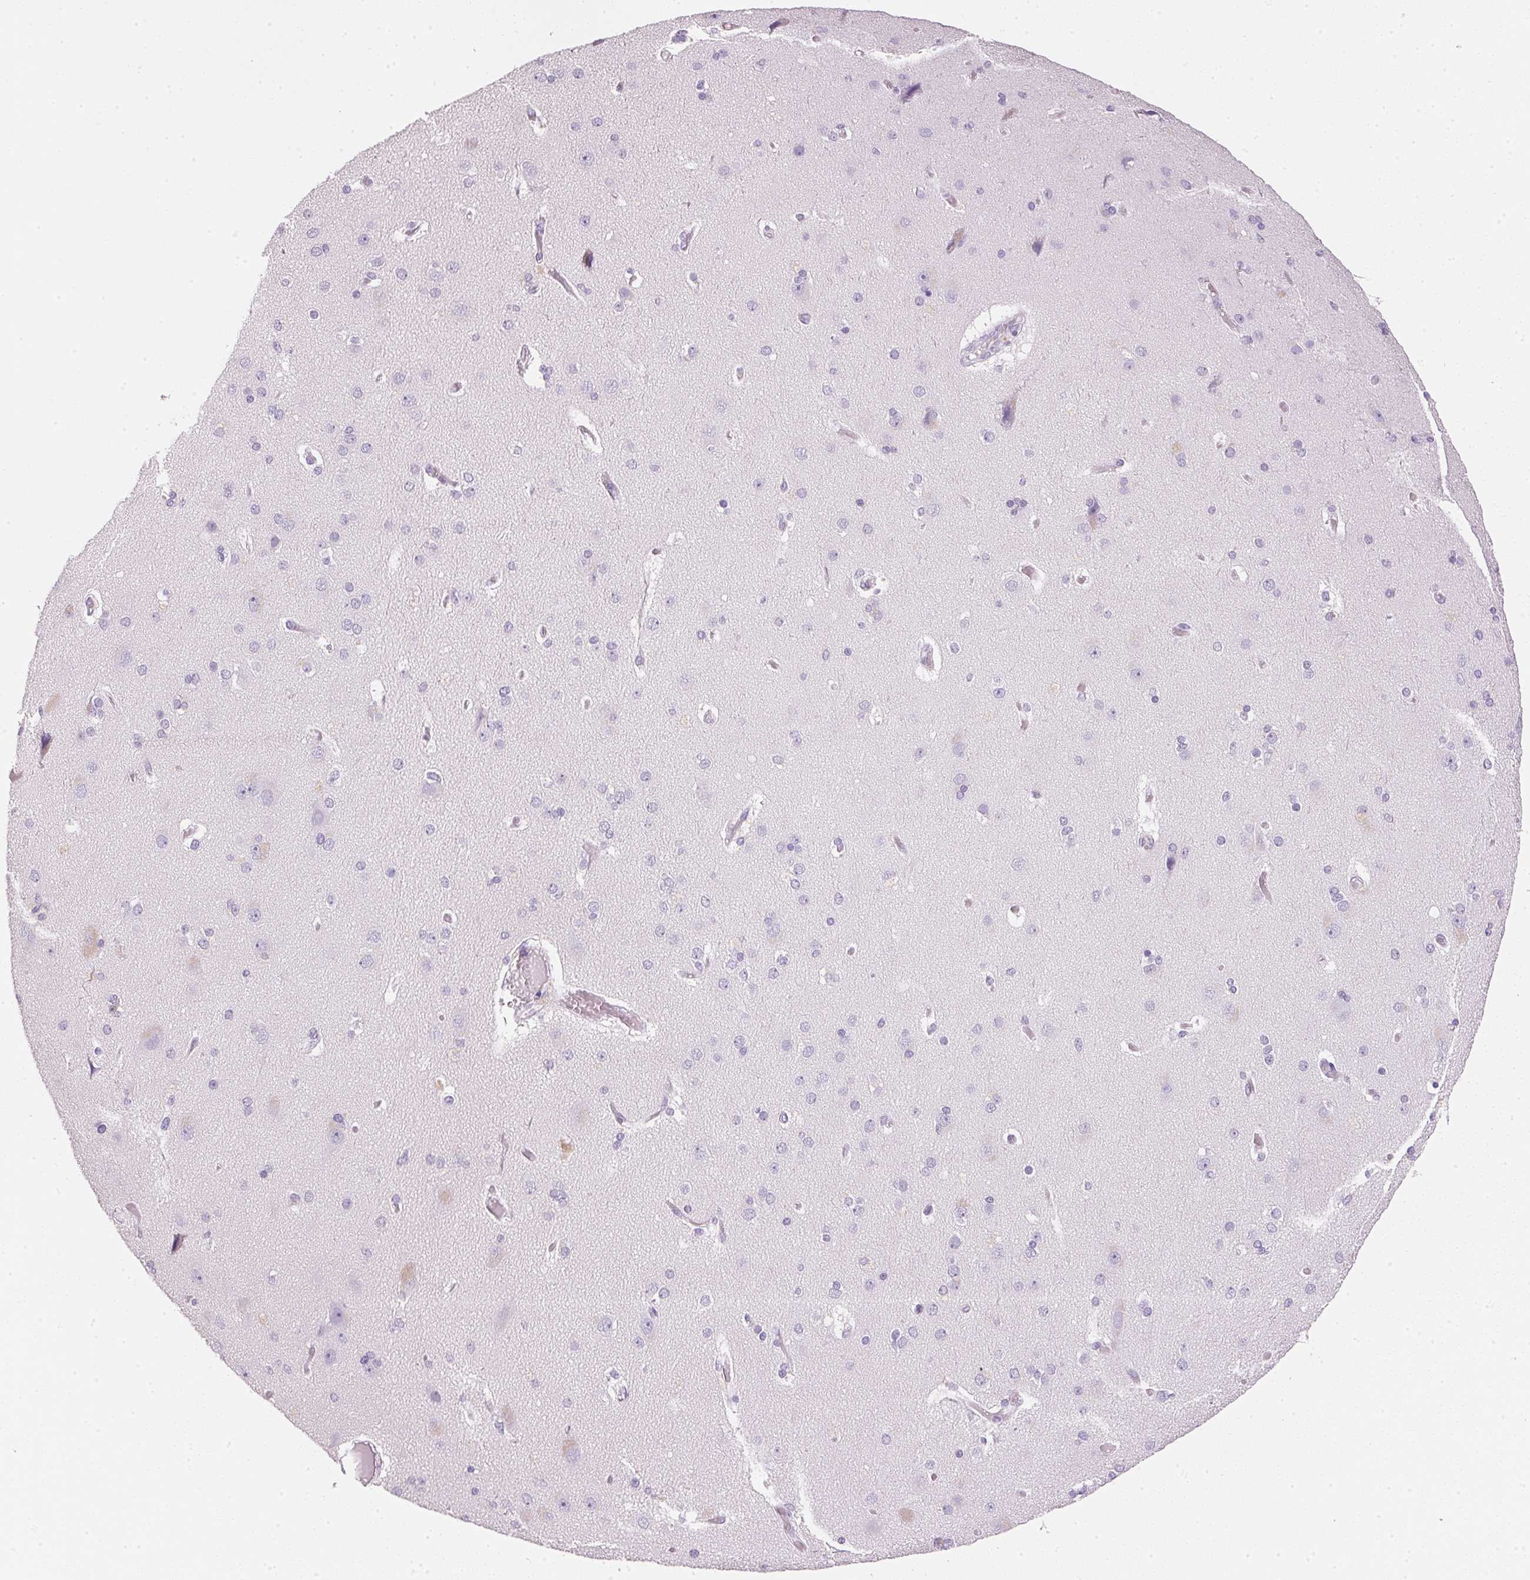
{"staining": {"intensity": "negative", "quantity": "none", "location": "none"}, "tissue": "cerebral cortex", "cell_type": "Endothelial cells", "image_type": "normal", "snomed": [{"axis": "morphology", "description": "Normal tissue, NOS"}, {"axis": "morphology", "description": "Glioma, malignant, High grade"}, {"axis": "topography", "description": "Cerebral cortex"}], "caption": "This is a photomicrograph of IHC staining of benign cerebral cortex, which shows no expression in endothelial cells. Nuclei are stained in blue.", "gene": "IGFBP1", "patient": {"sex": "male", "age": 71}}